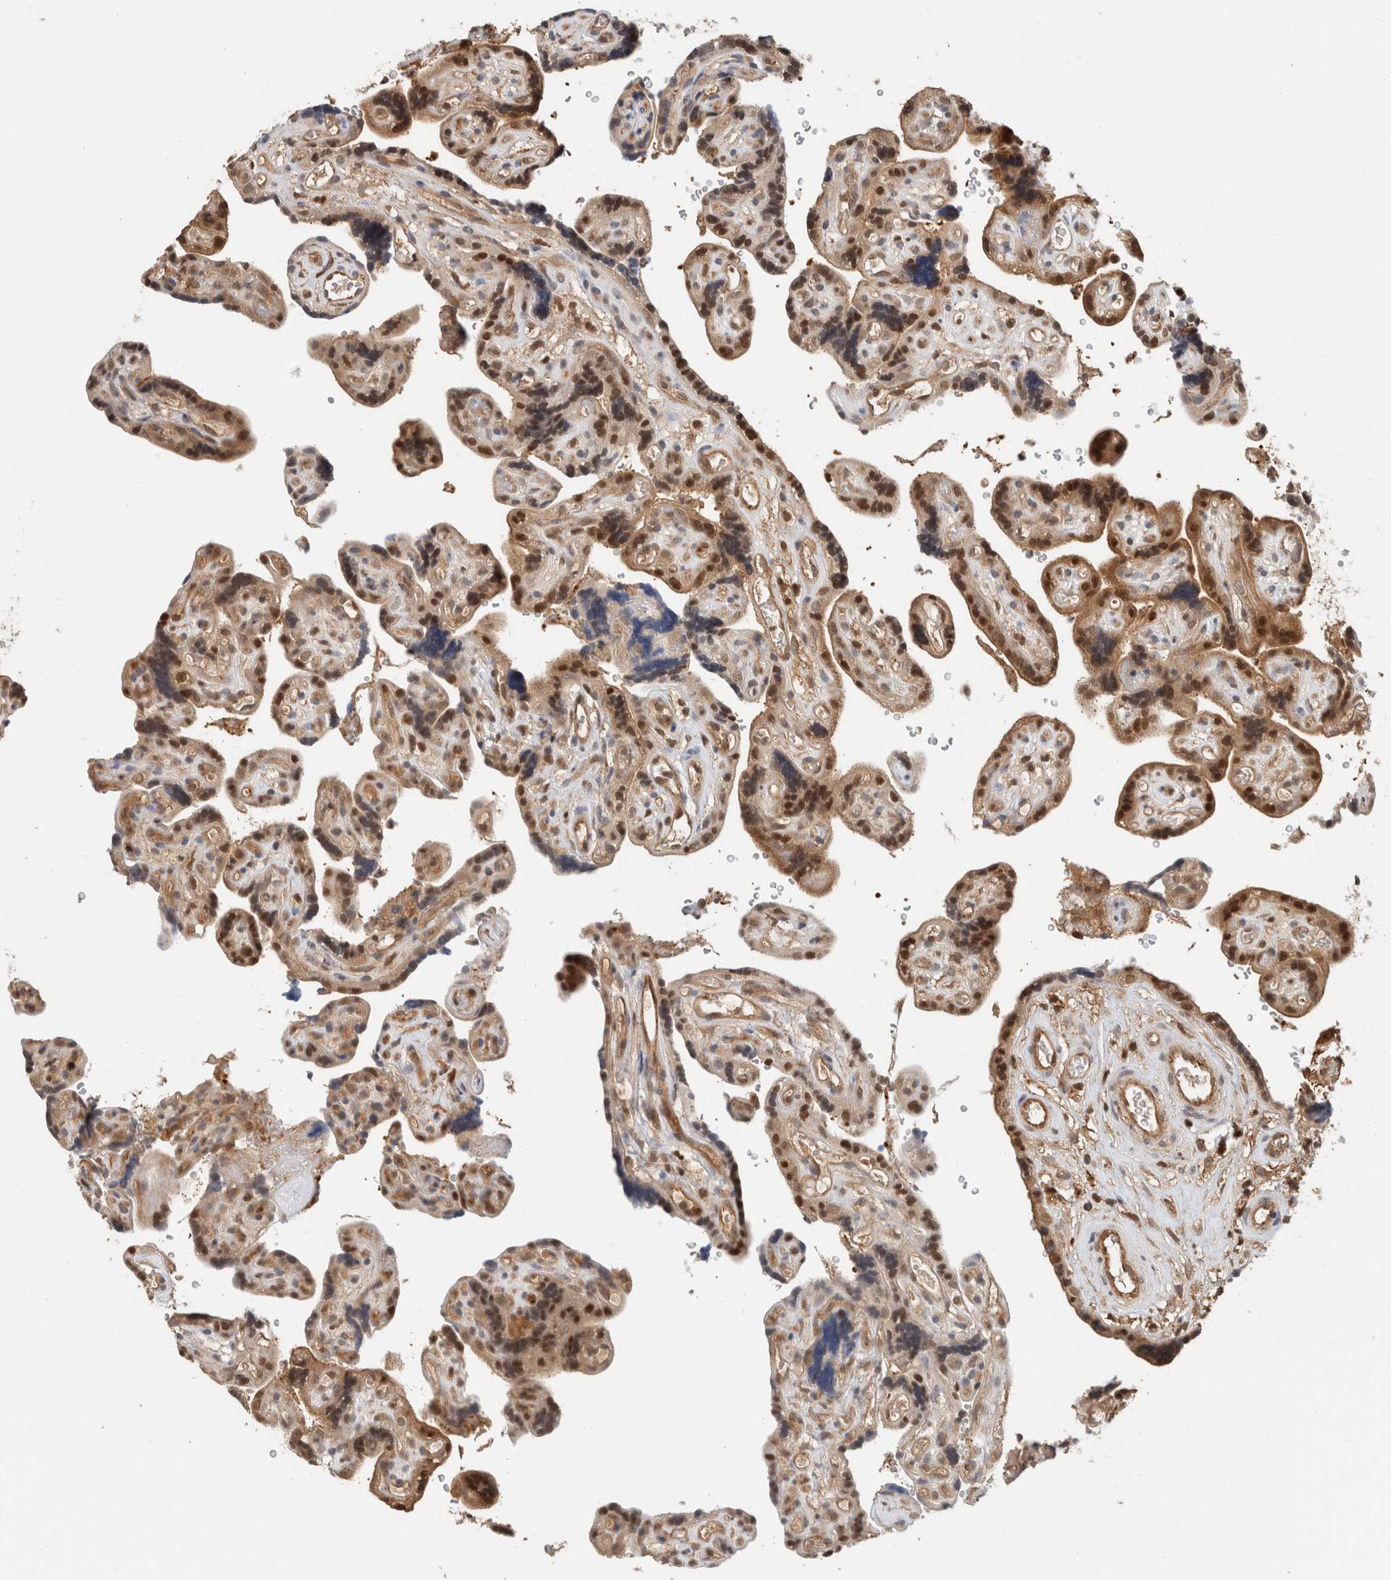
{"staining": {"intensity": "moderate", "quantity": ">75%", "location": "cytoplasmic/membranous,nuclear"}, "tissue": "placenta", "cell_type": "Decidual cells", "image_type": "normal", "snomed": [{"axis": "morphology", "description": "Normal tissue, NOS"}, {"axis": "topography", "description": "Placenta"}], "caption": "IHC (DAB) staining of benign human placenta displays moderate cytoplasmic/membranous,nuclear protein staining in about >75% of decidual cells.", "gene": "PFDN4", "patient": {"sex": "female", "age": 30}}